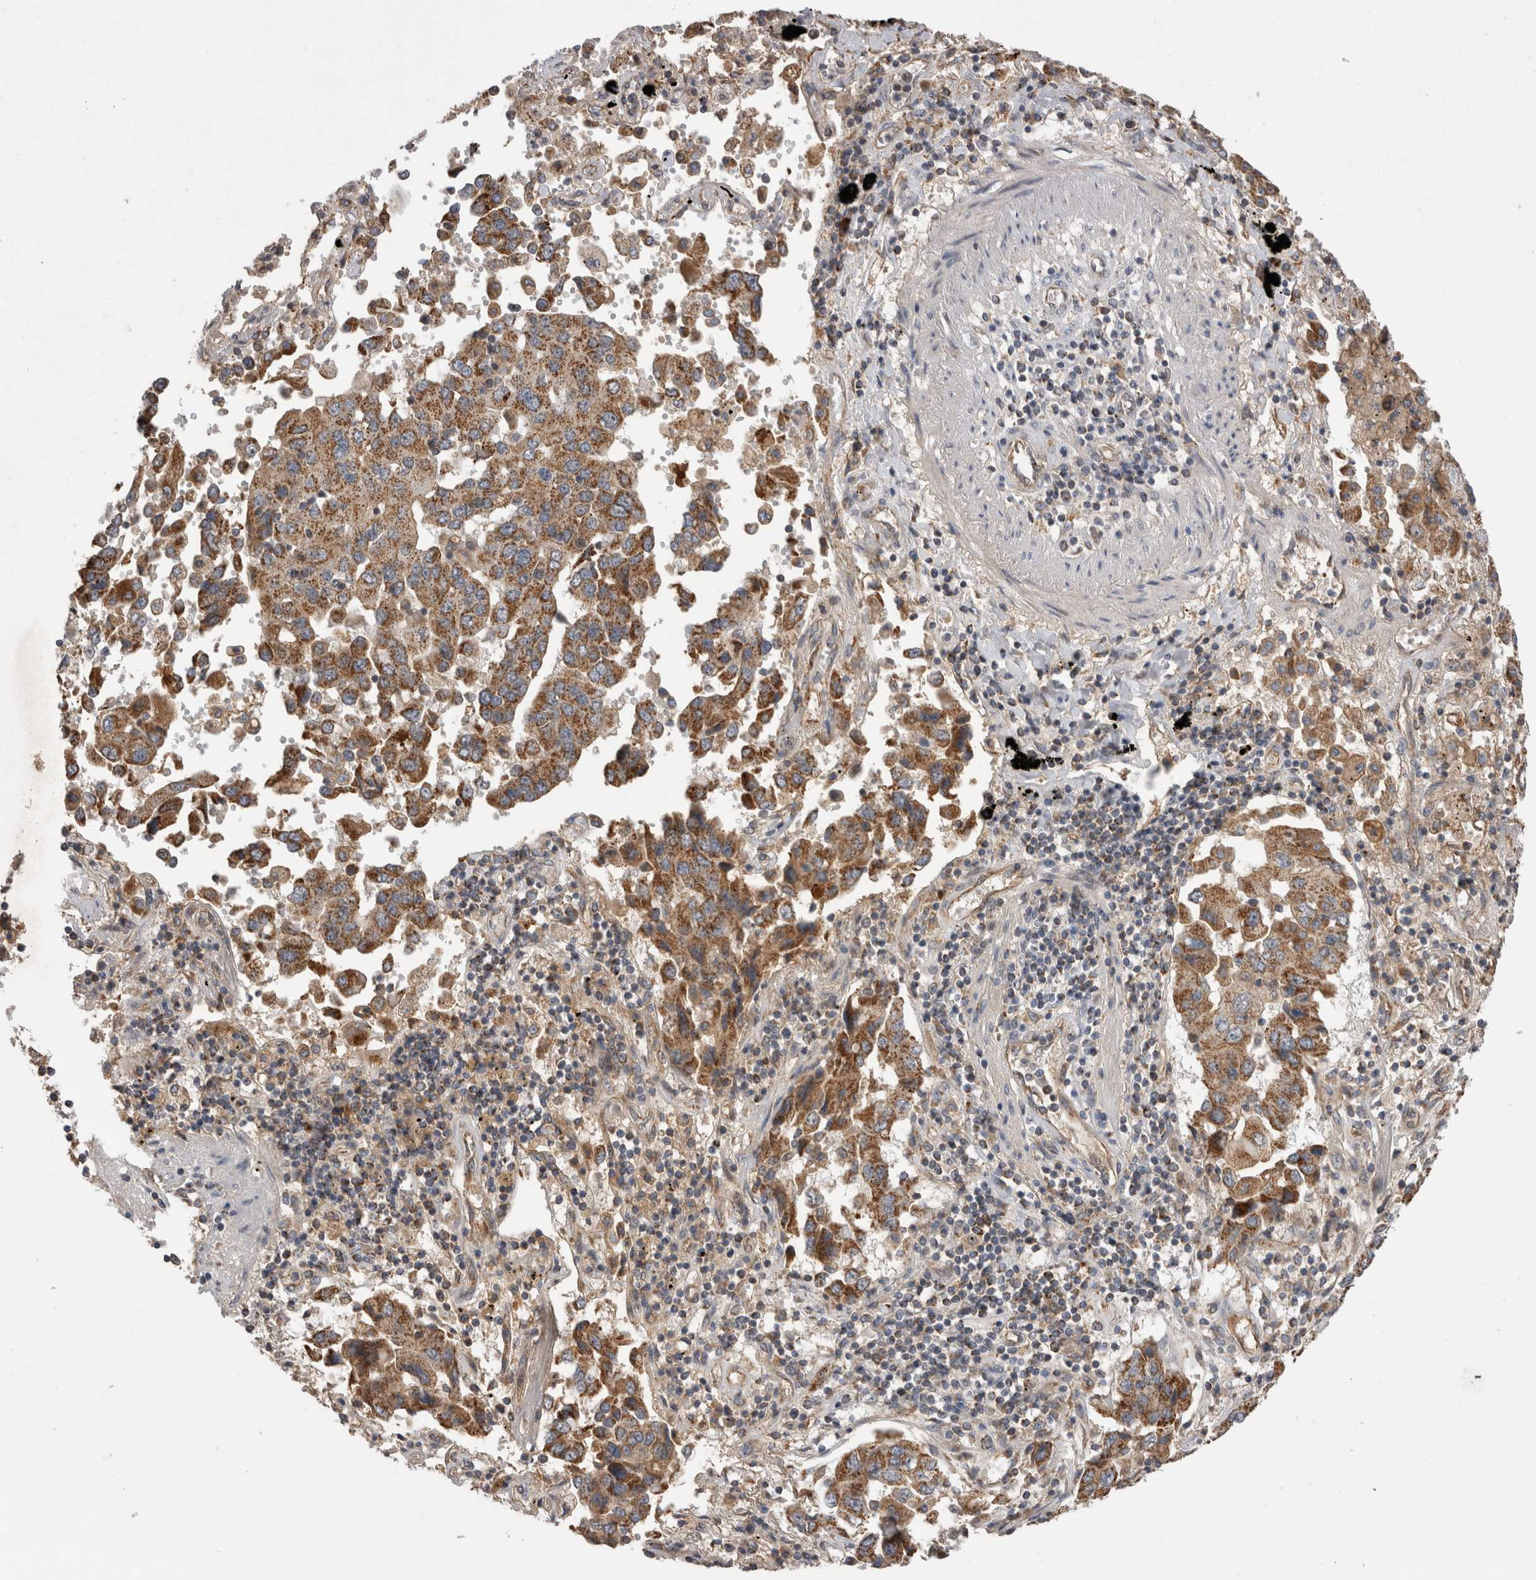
{"staining": {"intensity": "moderate", "quantity": ">75%", "location": "cytoplasmic/membranous"}, "tissue": "lung cancer", "cell_type": "Tumor cells", "image_type": "cancer", "snomed": [{"axis": "morphology", "description": "Adenocarcinoma, NOS"}, {"axis": "topography", "description": "Lung"}], "caption": "This image displays immunohistochemistry (IHC) staining of lung cancer (adenocarcinoma), with medium moderate cytoplasmic/membranous positivity in about >75% of tumor cells.", "gene": "DARS2", "patient": {"sex": "female", "age": 65}}